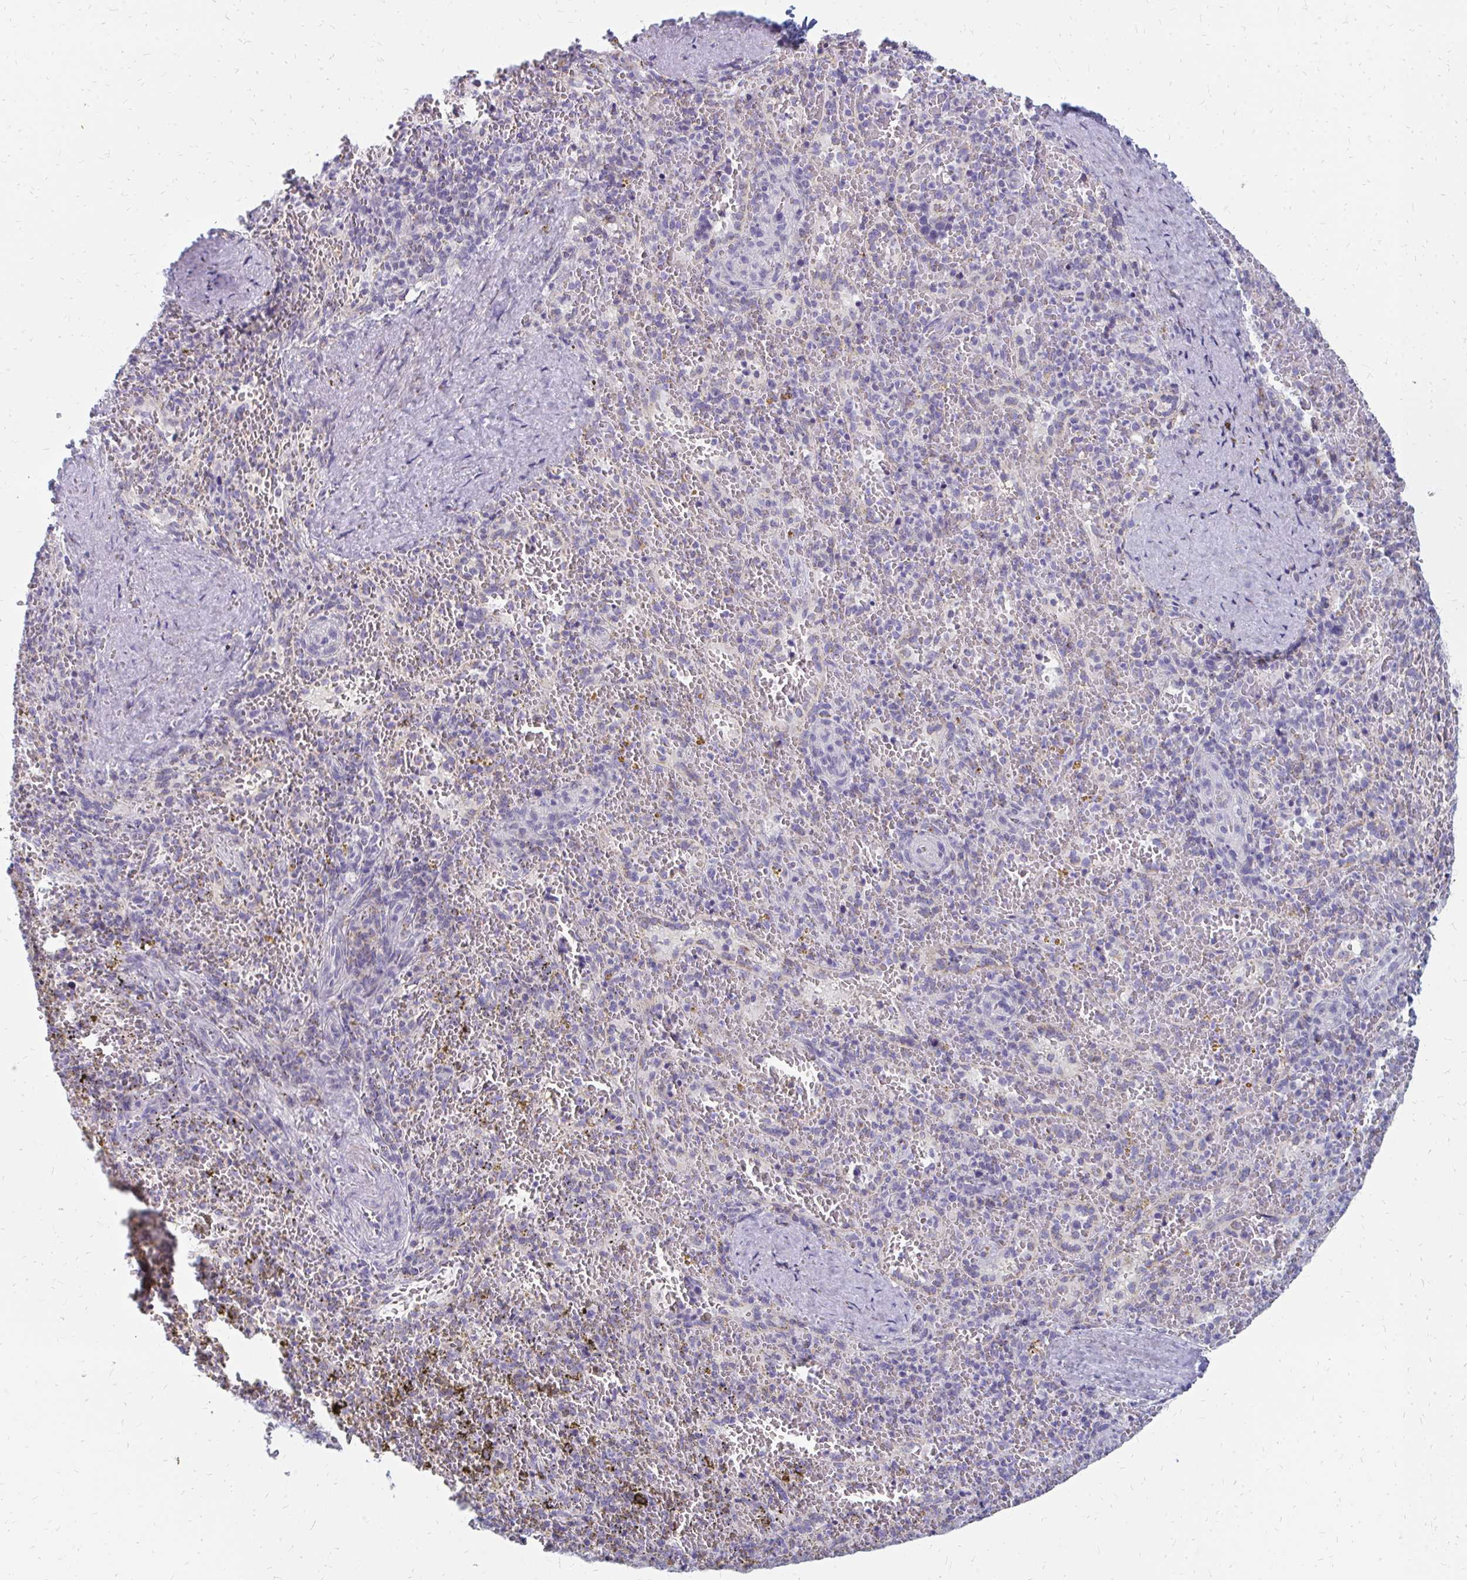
{"staining": {"intensity": "negative", "quantity": "none", "location": "none"}, "tissue": "spleen", "cell_type": "Cells in red pulp", "image_type": "normal", "snomed": [{"axis": "morphology", "description": "Normal tissue, NOS"}, {"axis": "topography", "description": "Spleen"}], "caption": "This is an immunohistochemistry (IHC) histopathology image of normal human spleen. There is no staining in cells in red pulp.", "gene": "OR10V1", "patient": {"sex": "female", "age": 50}}